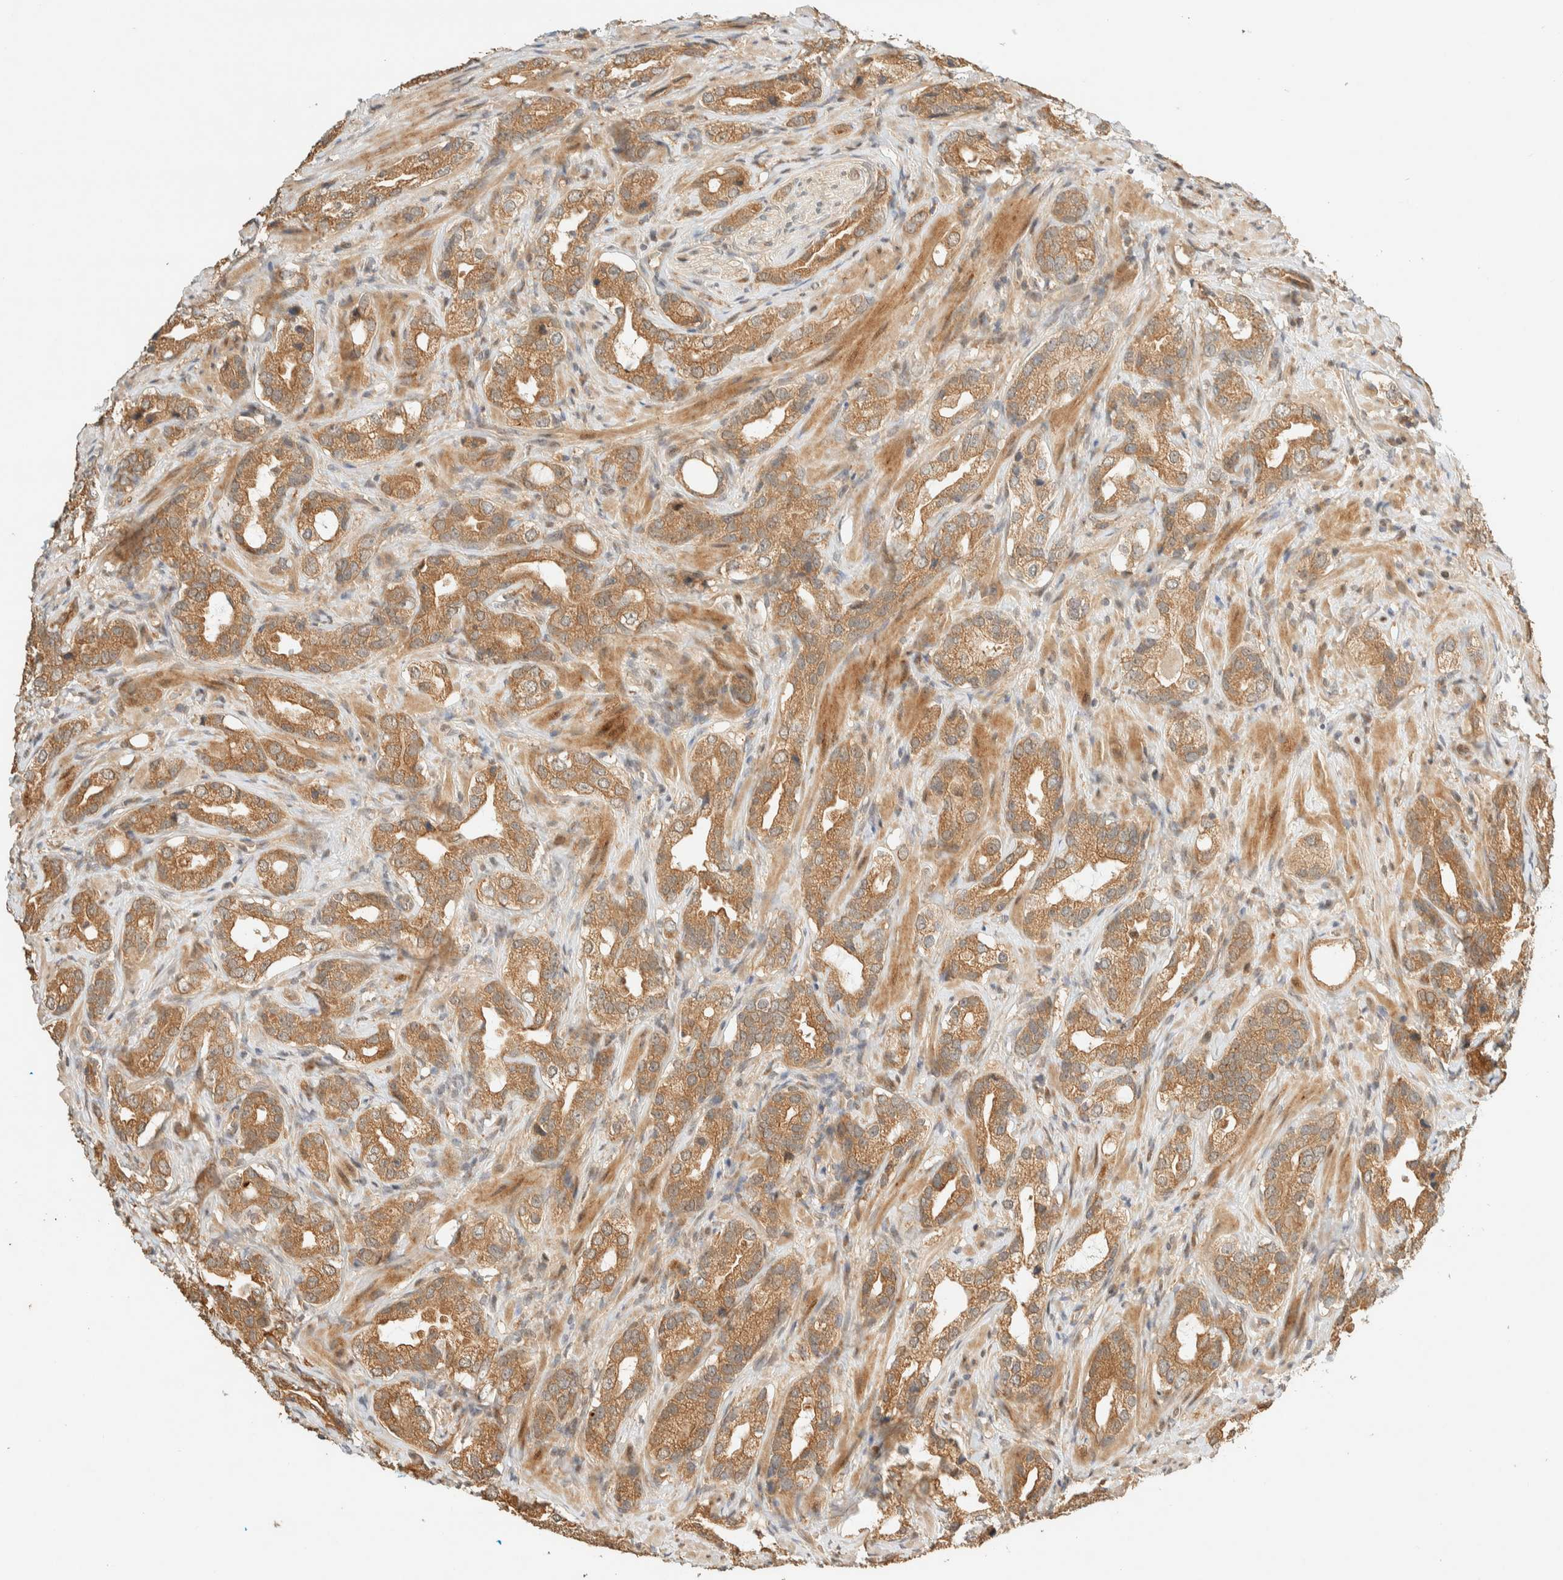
{"staining": {"intensity": "moderate", "quantity": ">75%", "location": "cytoplasmic/membranous"}, "tissue": "prostate cancer", "cell_type": "Tumor cells", "image_type": "cancer", "snomed": [{"axis": "morphology", "description": "Adenocarcinoma, High grade"}, {"axis": "topography", "description": "Prostate"}], "caption": "The photomicrograph demonstrates staining of prostate cancer, revealing moderate cytoplasmic/membranous protein staining (brown color) within tumor cells.", "gene": "ZBTB34", "patient": {"sex": "male", "age": 63}}